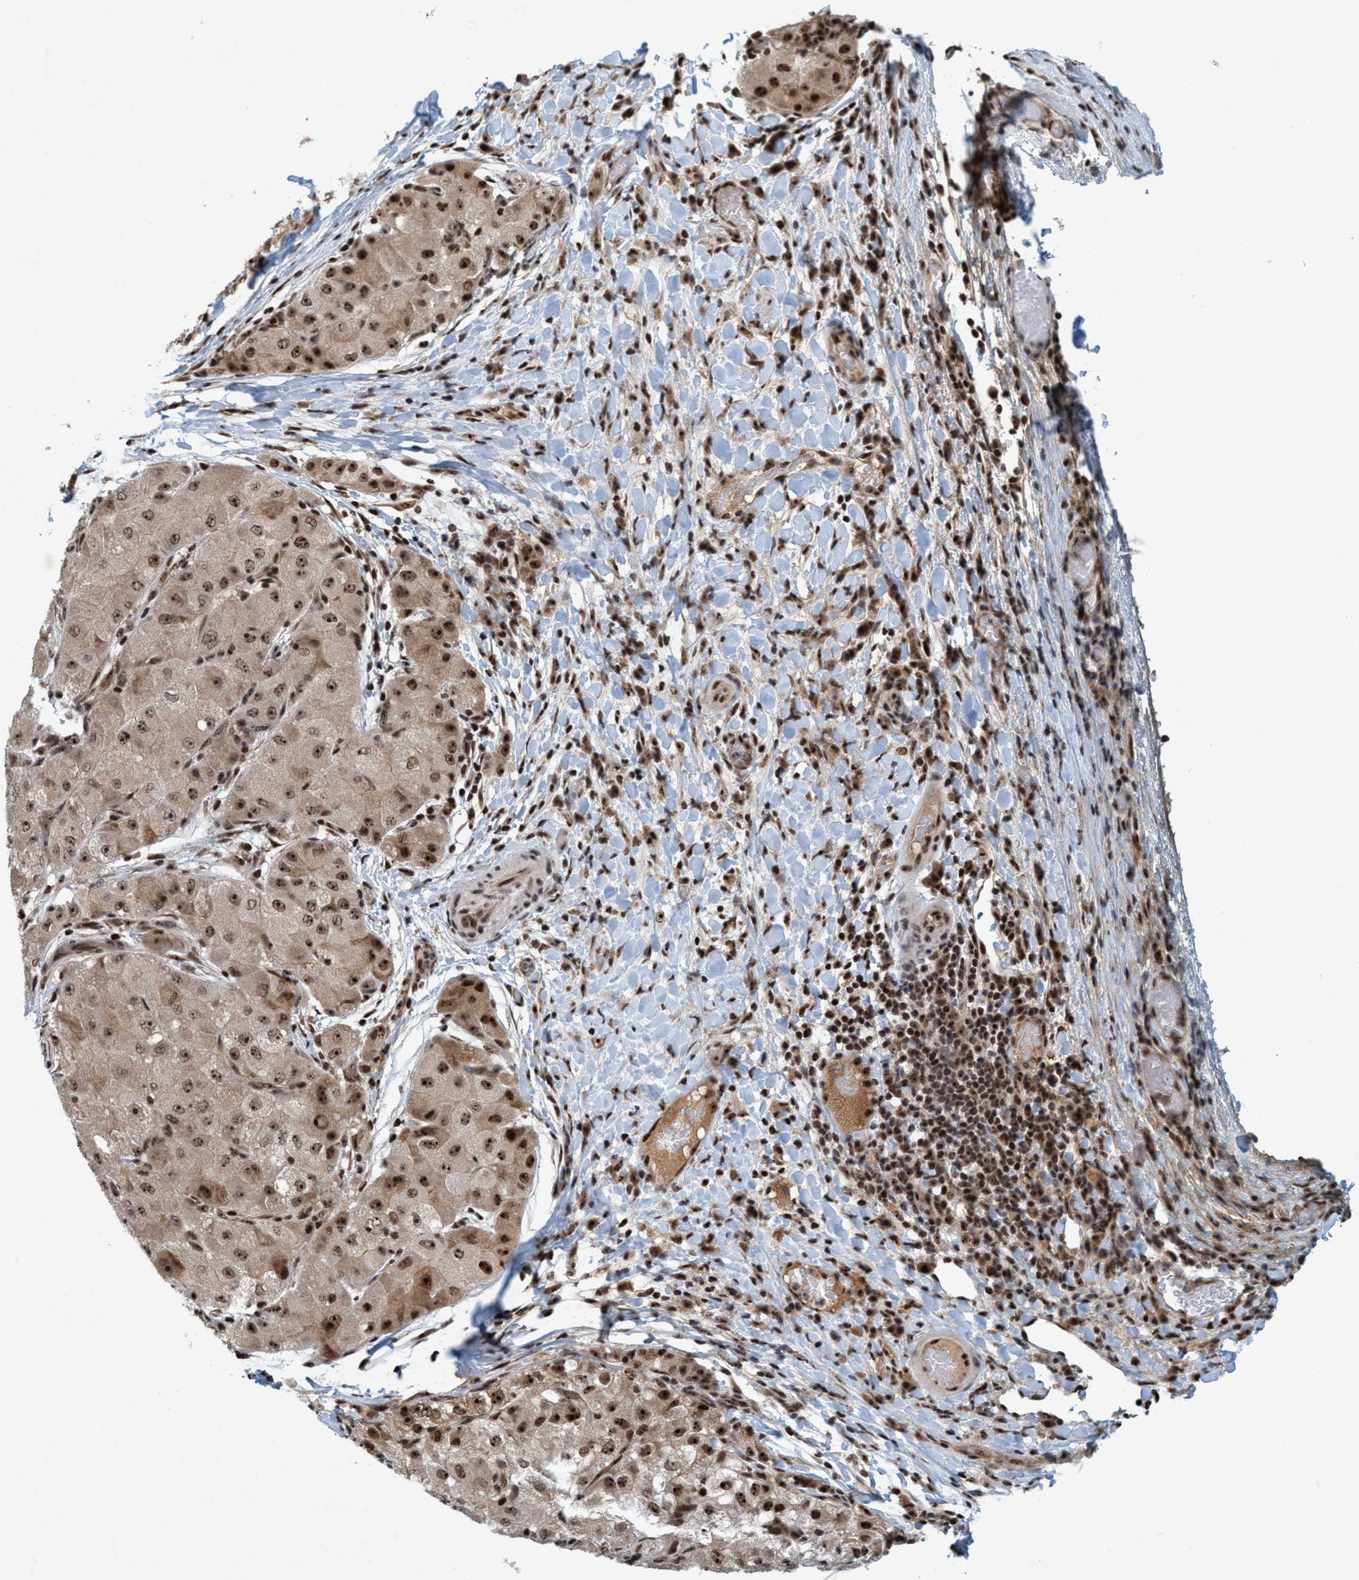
{"staining": {"intensity": "strong", "quantity": ">75%", "location": "nuclear"}, "tissue": "liver cancer", "cell_type": "Tumor cells", "image_type": "cancer", "snomed": [{"axis": "morphology", "description": "Carcinoma, Hepatocellular, NOS"}, {"axis": "topography", "description": "Liver"}], "caption": "Tumor cells display strong nuclear positivity in approximately >75% of cells in liver cancer (hepatocellular carcinoma). Nuclei are stained in blue.", "gene": "SMCR8", "patient": {"sex": "male", "age": 80}}